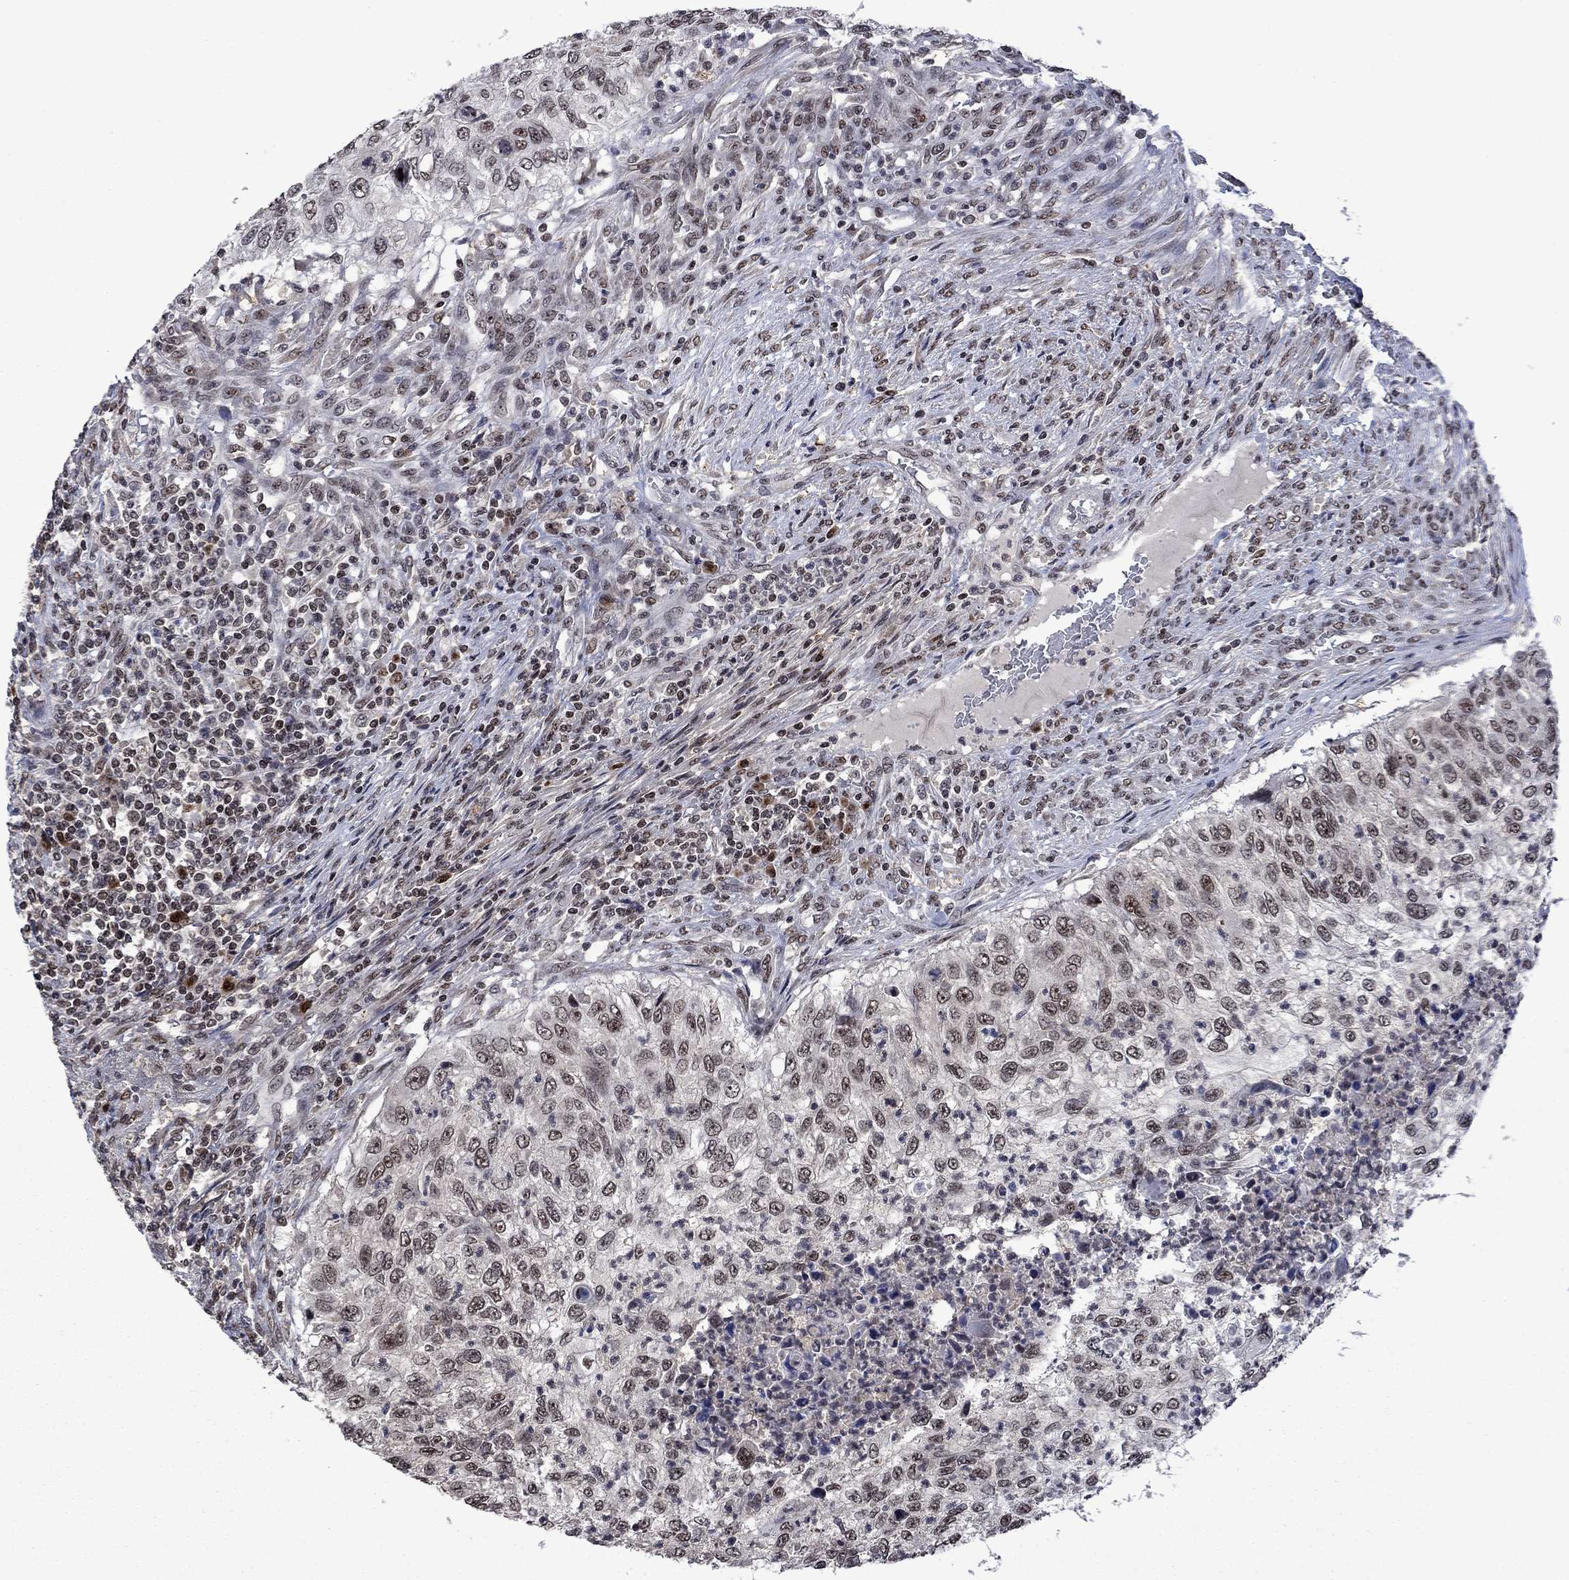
{"staining": {"intensity": "negative", "quantity": "none", "location": "none"}, "tissue": "urothelial cancer", "cell_type": "Tumor cells", "image_type": "cancer", "snomed": [{"axis": "morphology", "description": "Urothelial carcinoma, High grade"}, {"axis": "topography", "description": "Urinary bladder"}], "caption": "Immunohistochemical staining of human high-grade urothelial carcinoma demonstrates no significant expression in tumor cells.", "gene": "FBL", "patient": {"sex": "female", "age": 60}}